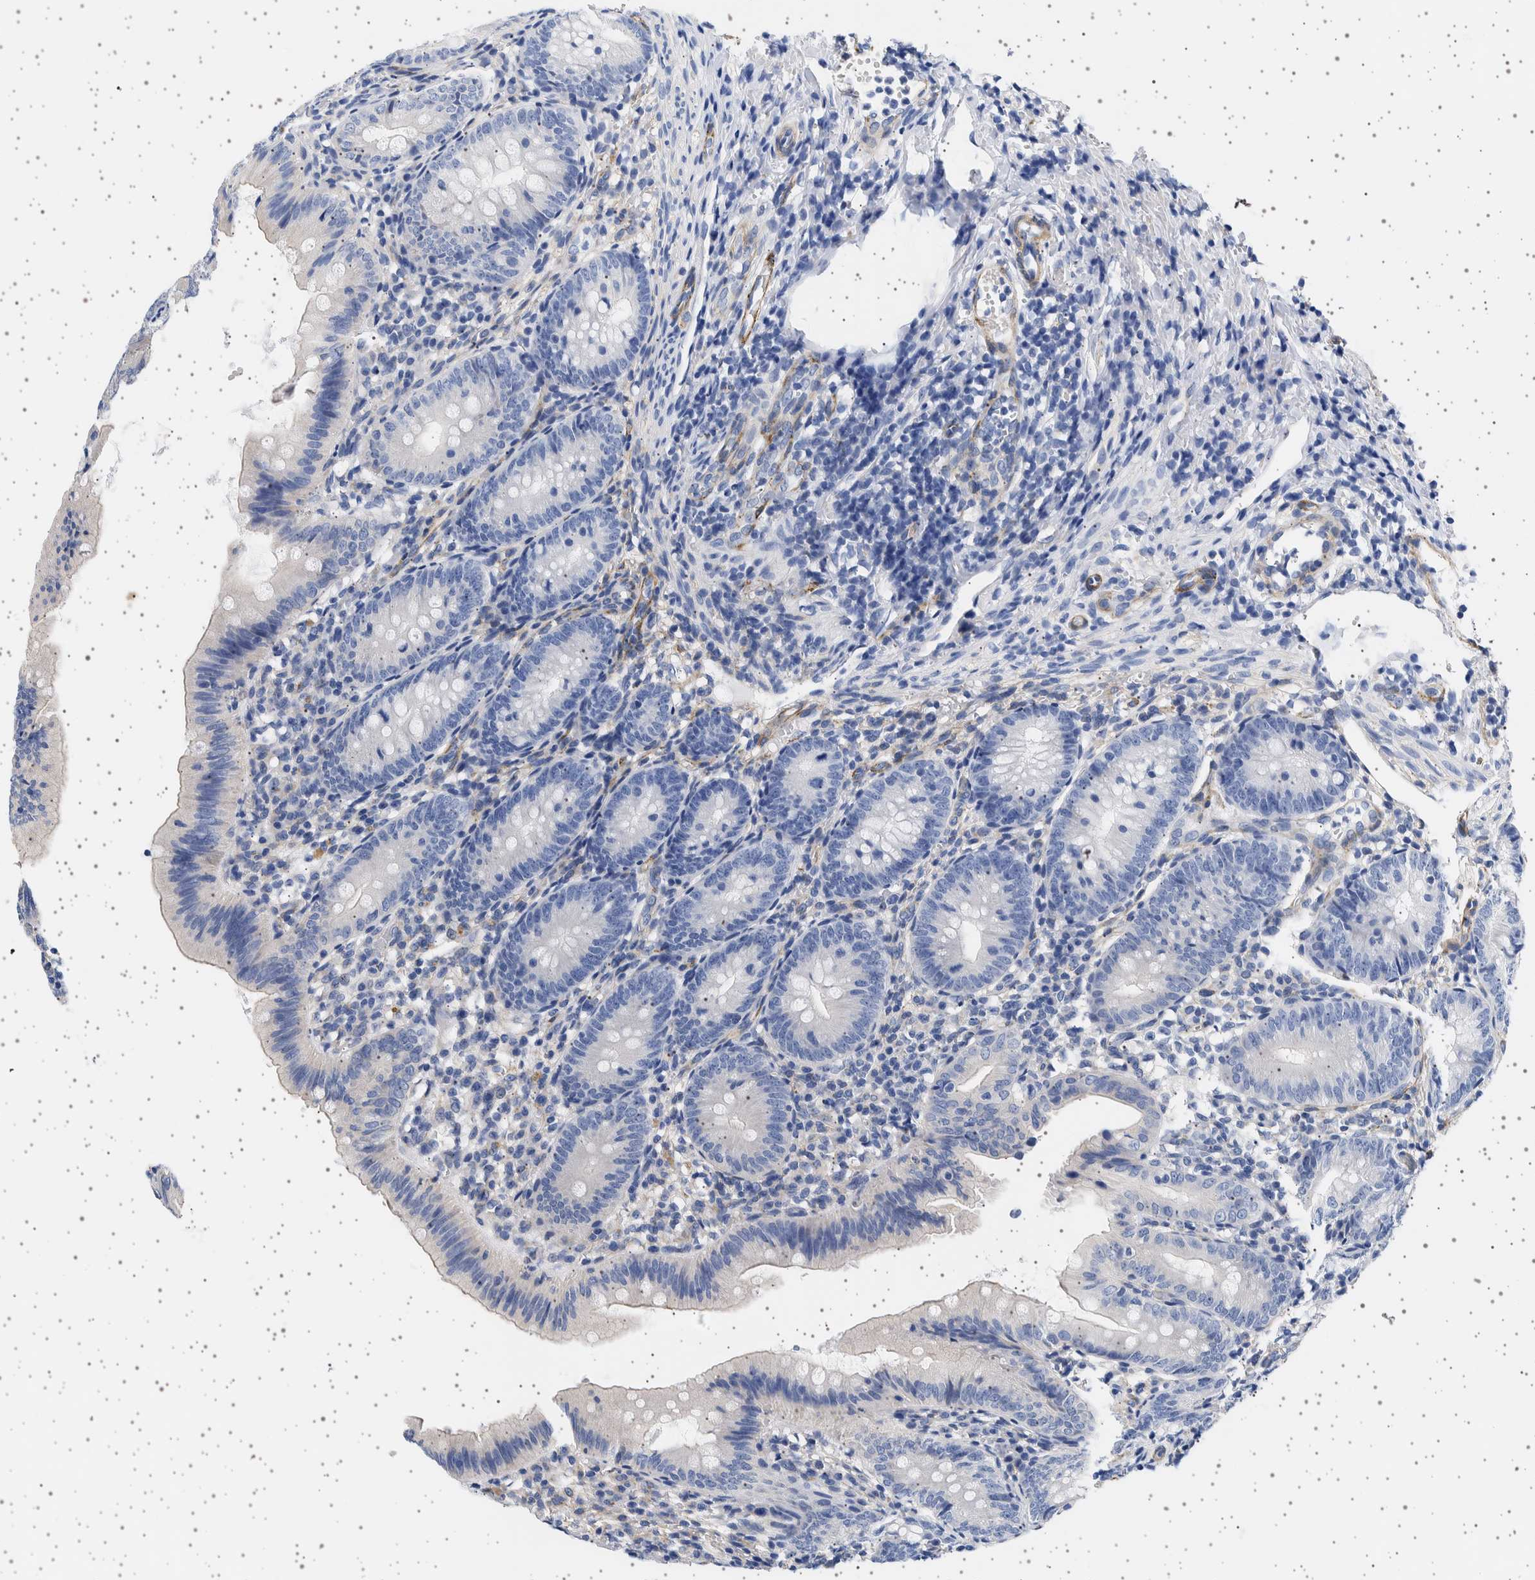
{"staining": {"intensity": "negative", "quantity": "none", "location": "none"}, "tissue": "appendix", "cell_type": "Glandular cells", "image_type": "normal", "snomed": [{"axis": "morphology", "description": "Normal tissue, NOS"}, {"axis": "topography", "description": "Appendix"}], "caption": "This is a micrograph of immunohistochemistry (IHC) staining of normal appendix, which shows no staining in glandular cells.", "gene": "SEPTIN4", "patient": {"sex": "male", "age": 1}}